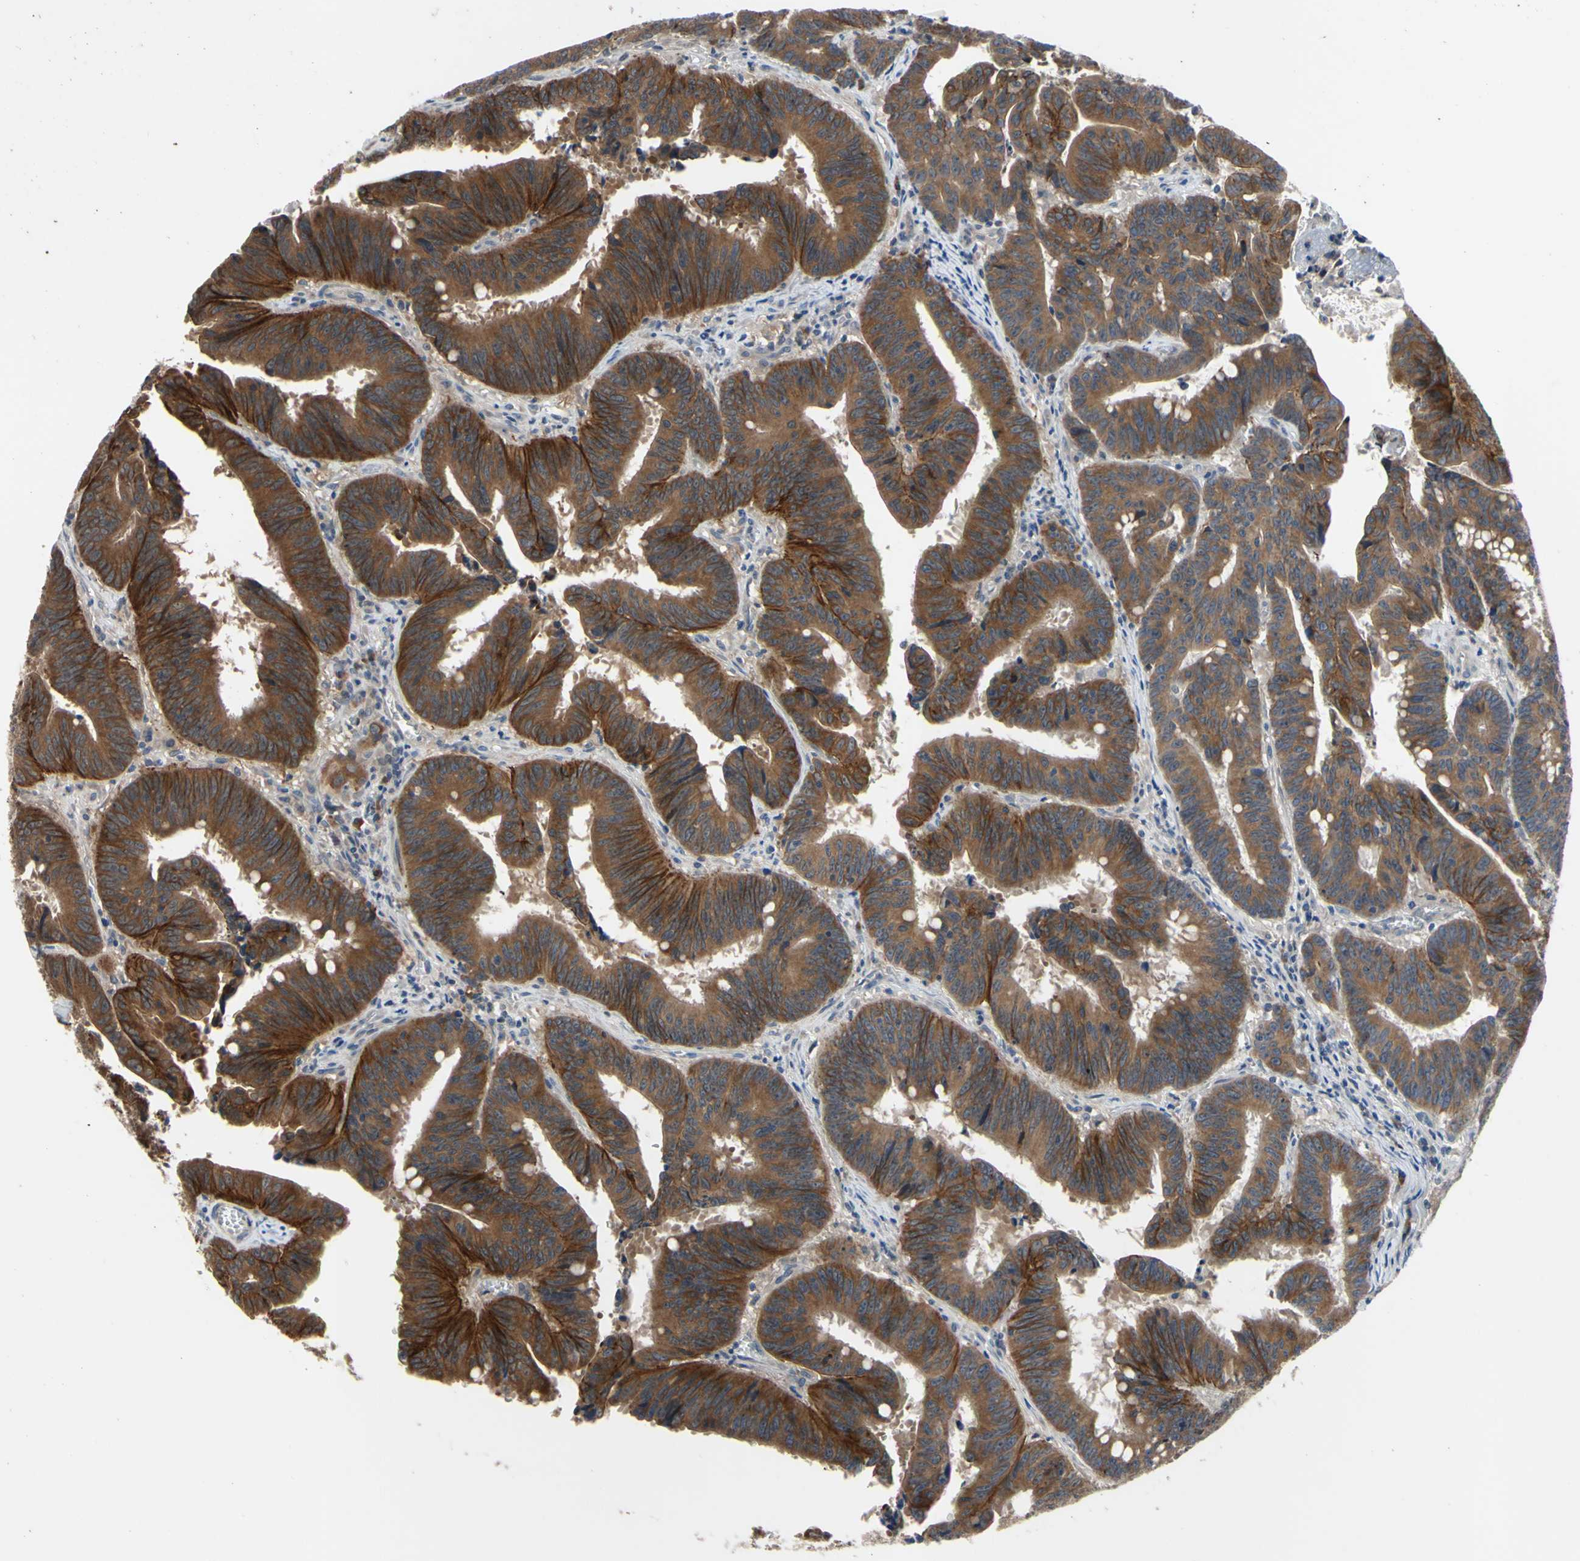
{"staining": {"intensity": "moderate", "quantity": ">75%", "location": "cytoplasmic/membranous"}, "tissue": "colorectal cancer", "cell_type": "Tumor cells", "image_type": "cancer", "snomed": [{"axis": "morphology", "description": "Adenocarcinoma, NOS"}, {"axis": "topography", "description": "Colon"}], "caption": "DAB immunohistochemical staining of adenocarcinoma (colorectal) reveals moderate cytoplasmic/membranous protein expression in about >75% of tumor cells.", "gene": "XIAP", "patient": {"sex": "male", "age": 45}}